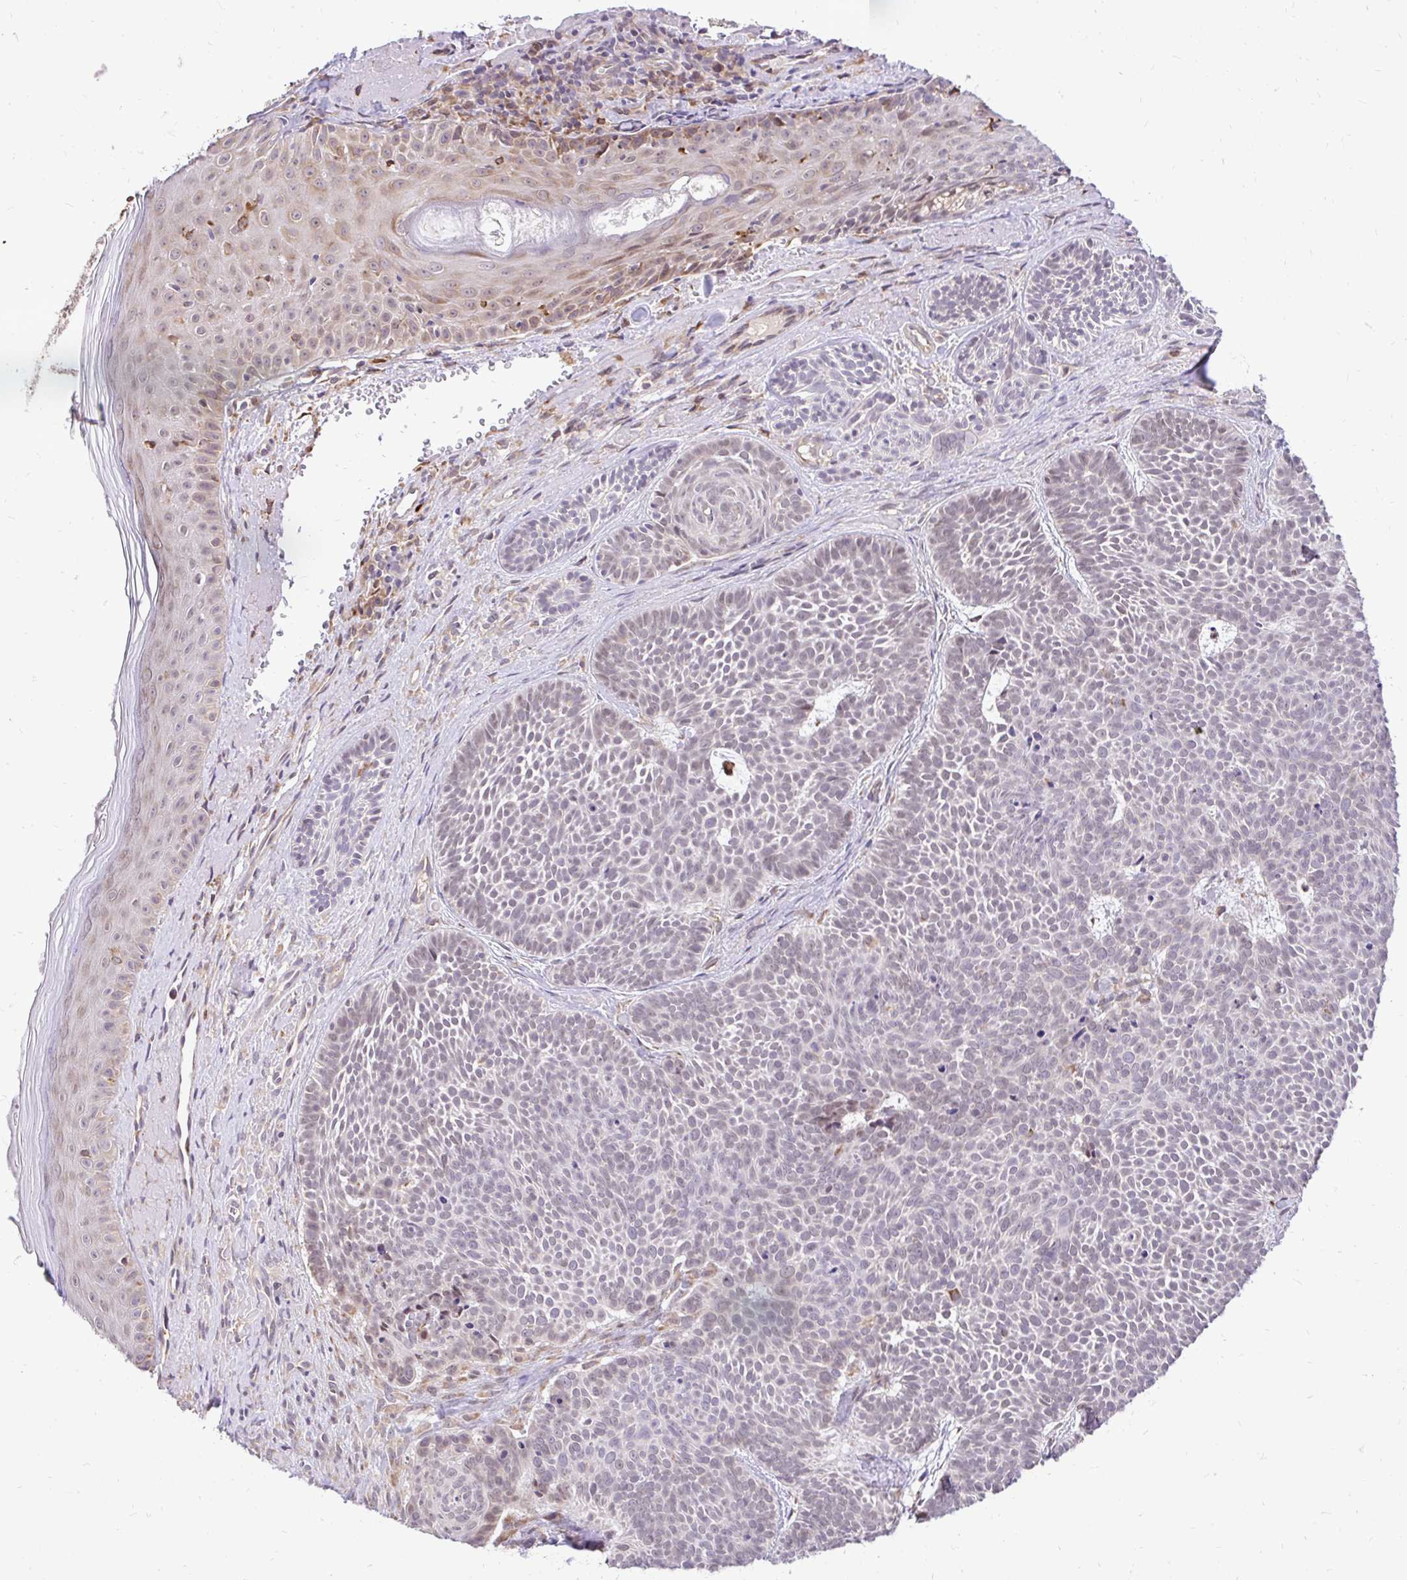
{"staining": {"intensity": "negative", "quantity": "none", "location": "none"}, "tissue": "skin cancer", "cell_type": "Tumor cells", "image_type": "cancer", "snomed": [{"axis": "morphology", "description": "Basal cell carcinoma"}, {"axis": "topography", "description": "Skin"}], "caption": "Skin cancer stained for a protein using immunohistochemistry (IHC) exhibits no staining tumor cells.", "gene": "NAALAD2", "patient": {"sex": "male", "age": 81}}